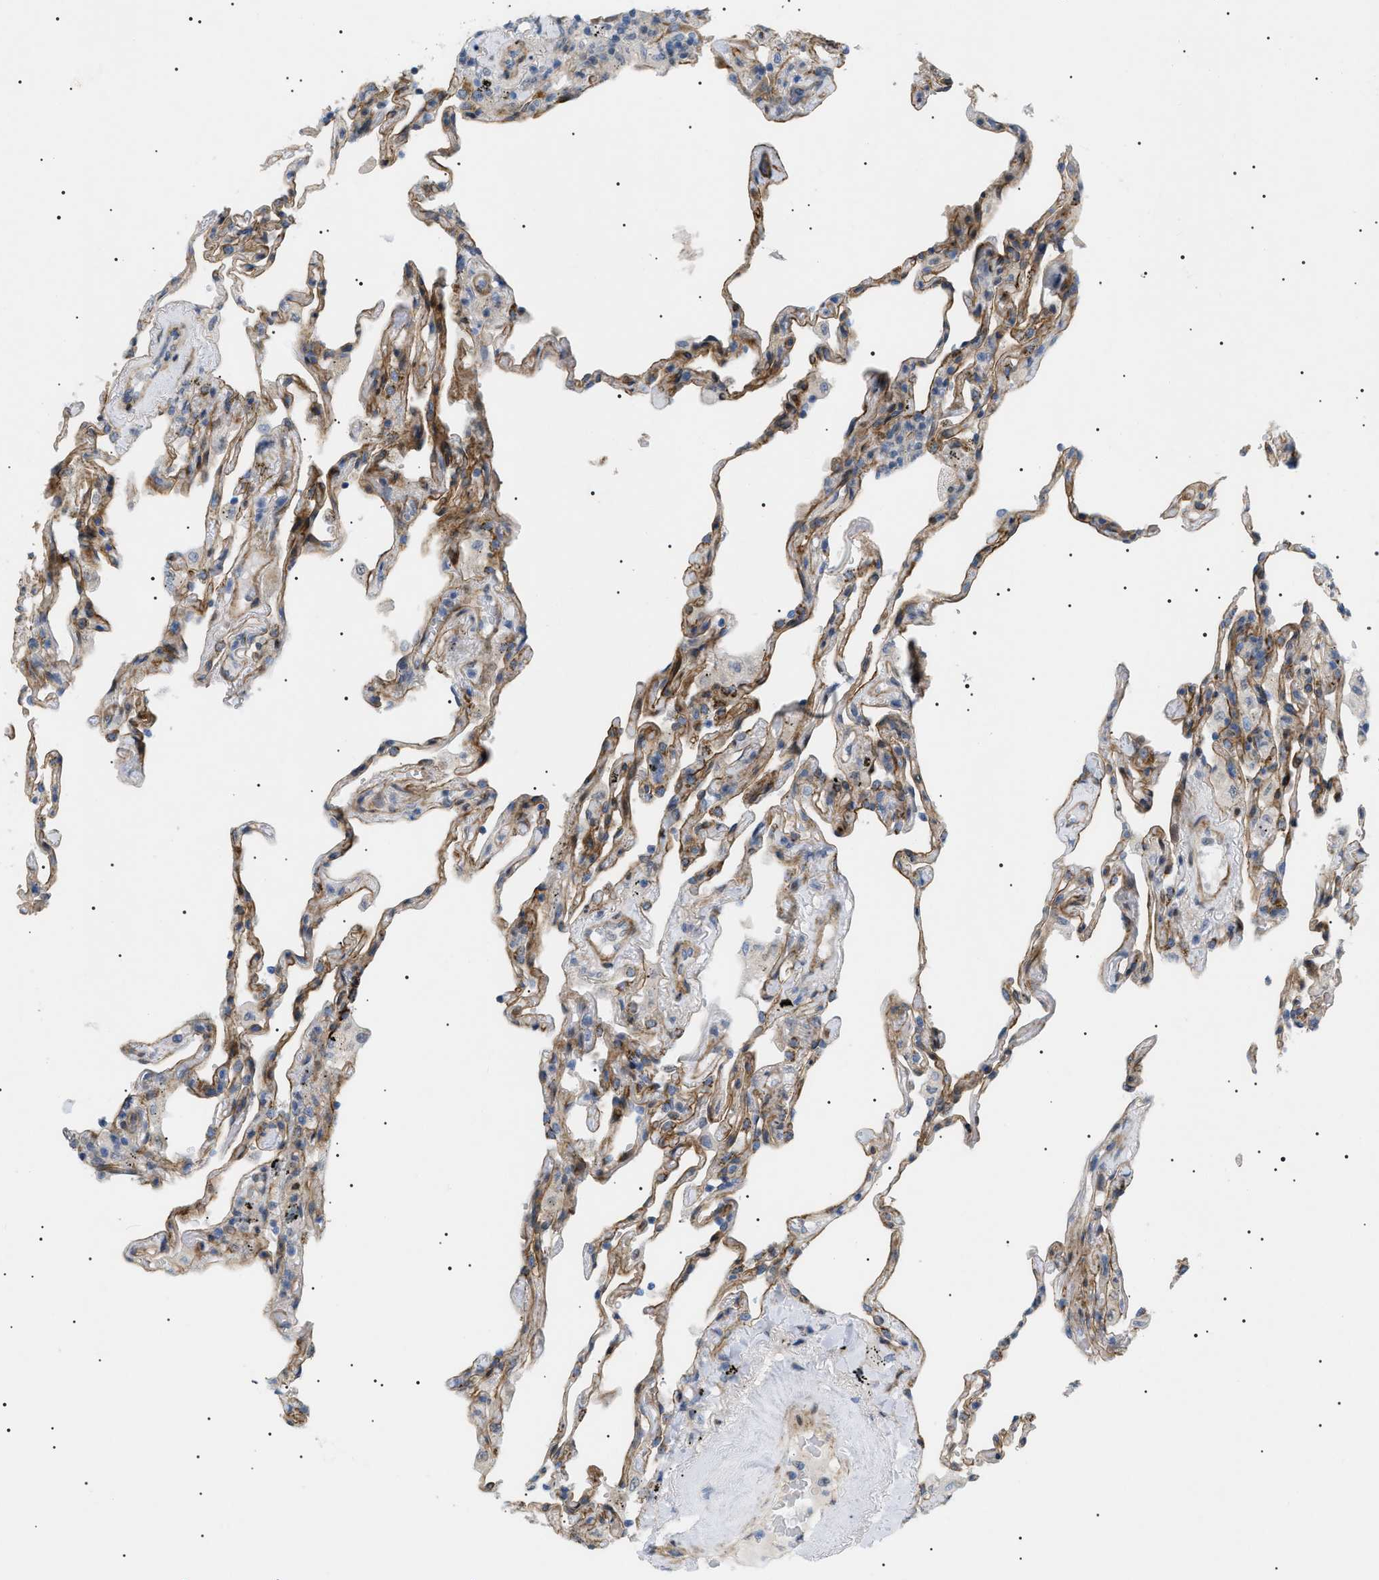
{"staining": {"intensity": "negative", "quantity": "none", "location": "none"}, "tissue": "lung", "cell_type": "Alveolar cells", "image_type": "normal", "snomed": [{"axis": "morphology", "description": "Normal tissue, NOS"}, {"axis": "topography", "description": "Lung"}], "caption": "Image shows no significant protein staining in alveolar cells of benign lung. (Brightfield microscopy of DAB (3,3'-diaminobenzidine) immunohistochemistry (IHC) at high magnification).", "gene": "SFXN5", "patient": {"sex": "male", "age": 59}}